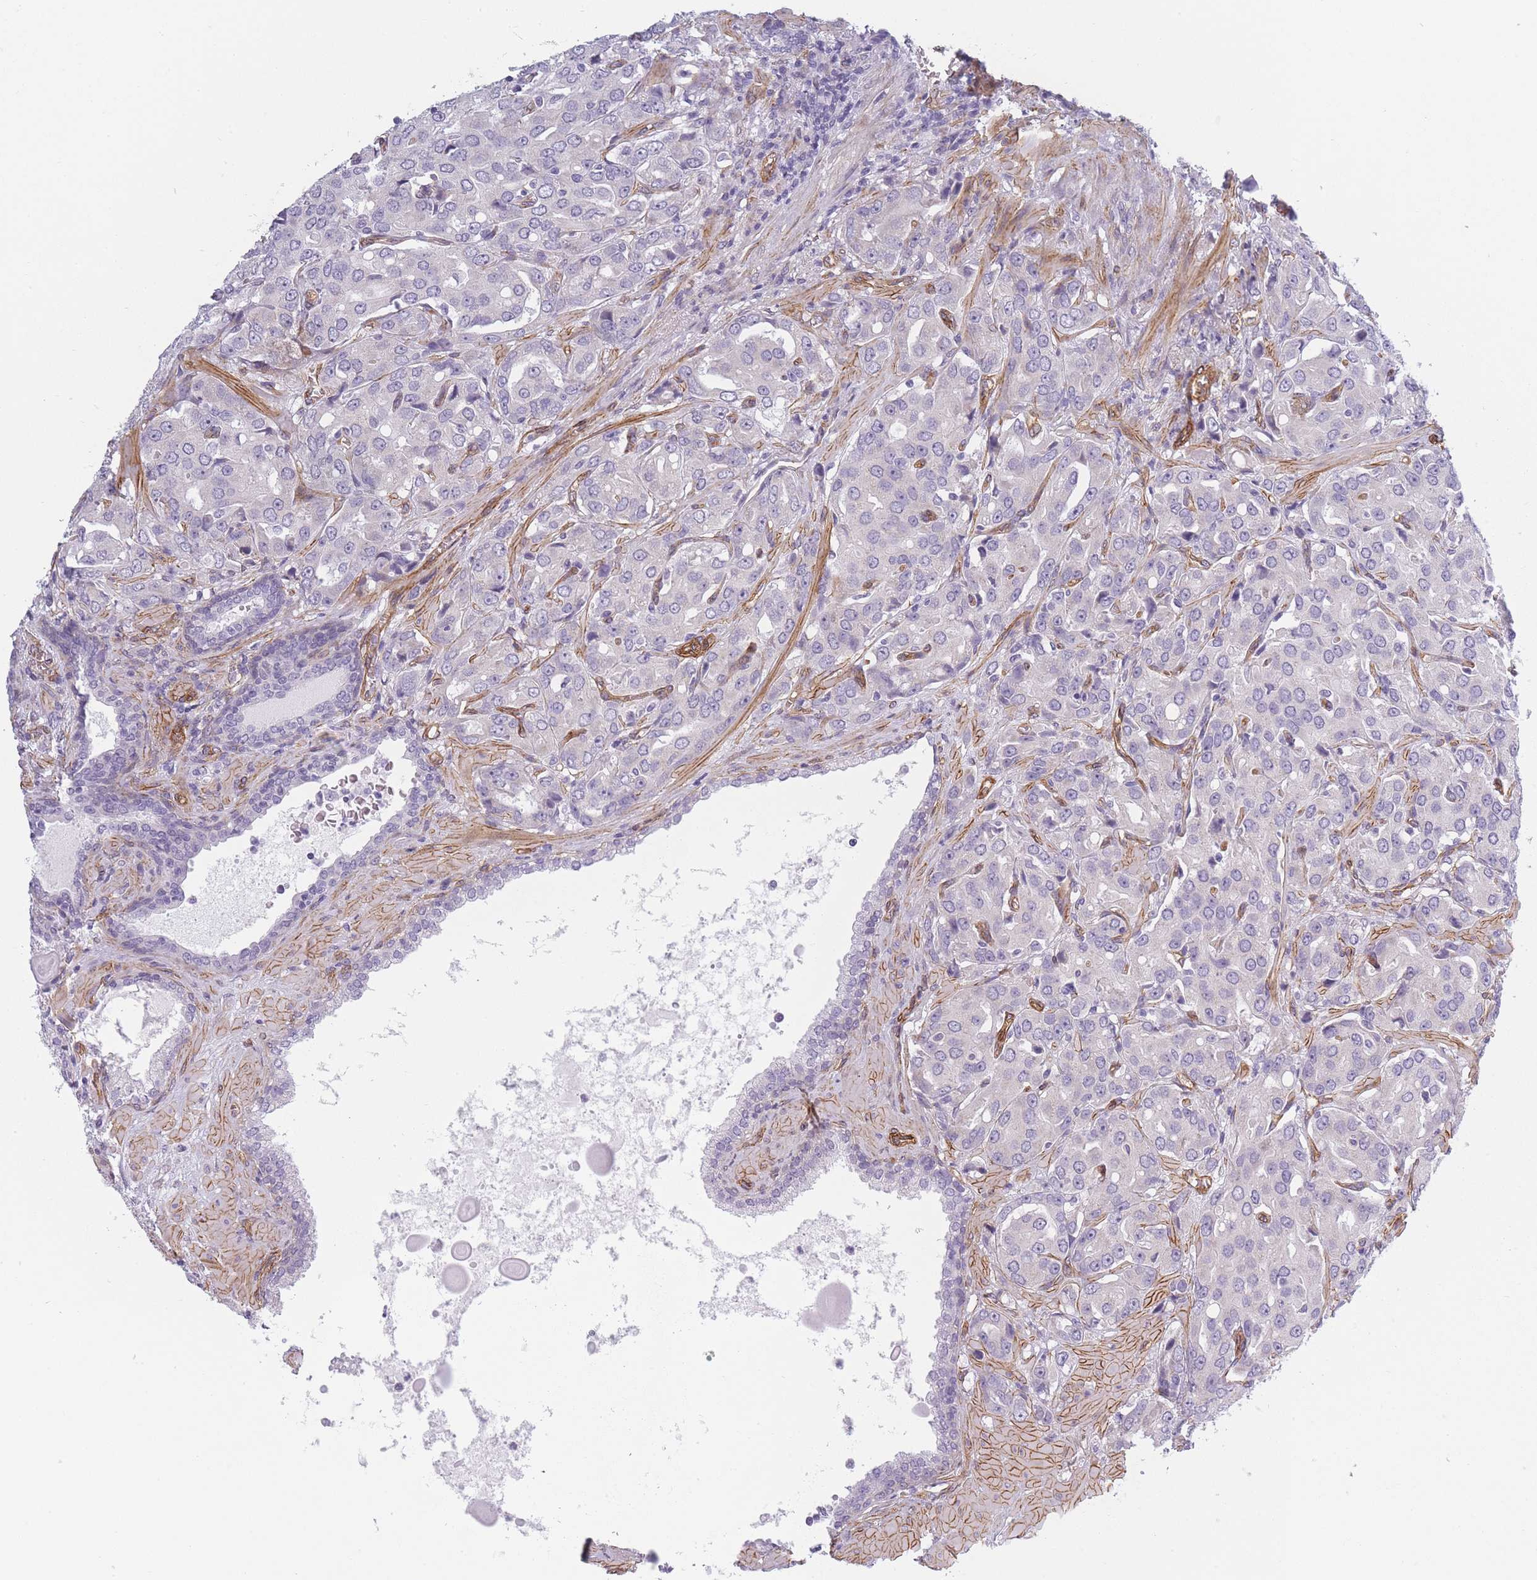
{"staining": {"intensity": "negative", "quantity": "none", "location": "none"}, "tissue": "prostate cancer", "cell_type": "Tumor cells", "image_type": "cancer", "snomed": [{"axis": "morphology", "description": "Adenocarcinoma, High grade"}, {"axis": "topography", "description": "Prostate"}], "caption": "The micrograph demonstrates no significant expression in tumor cells of adenocarcinoma (high-grade) (prostate).", "gene": "OR6B3", "patient": {"sex": "male", "age": 68}}